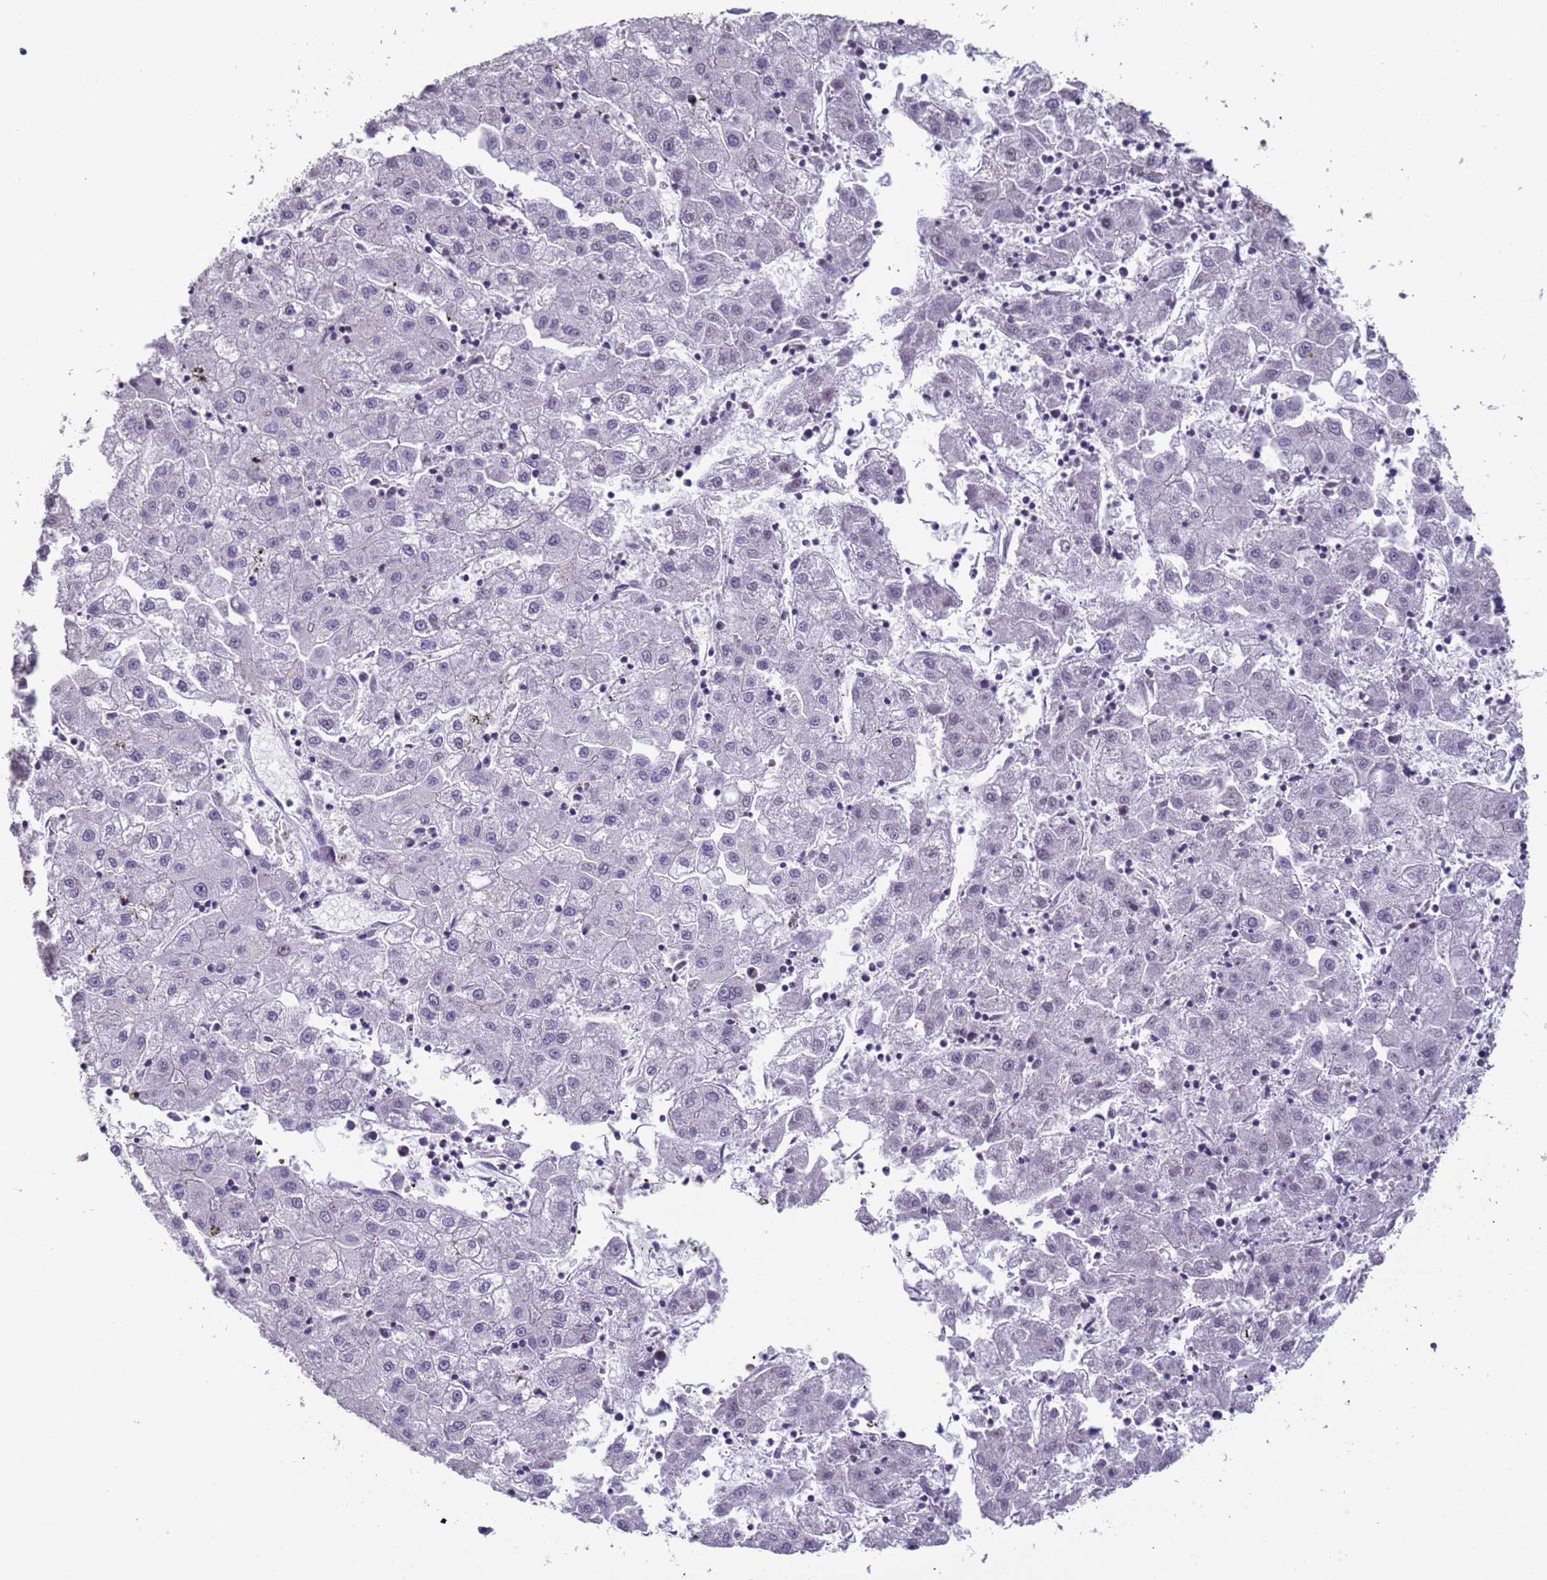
{"staining": {"intensity": "negative", "quantity": "none", "location": "none"}, "tissue": "liver cancer", "cell_type": "Tumor cells", "image_type": "cancer", "snomed": [{"axis": "morphology", "description": "Carcinoma, Hepatocellular, NOS"}, {"axis": "topography", "description": "Liver"}], "caption": "High power microscopy image of an immunohistochemistry (IHC) image of liver cancer, revealing no significant positivity in tumor cells.", "gene": "VWA3A", "patient": {"sex": "male", "age": 72}}